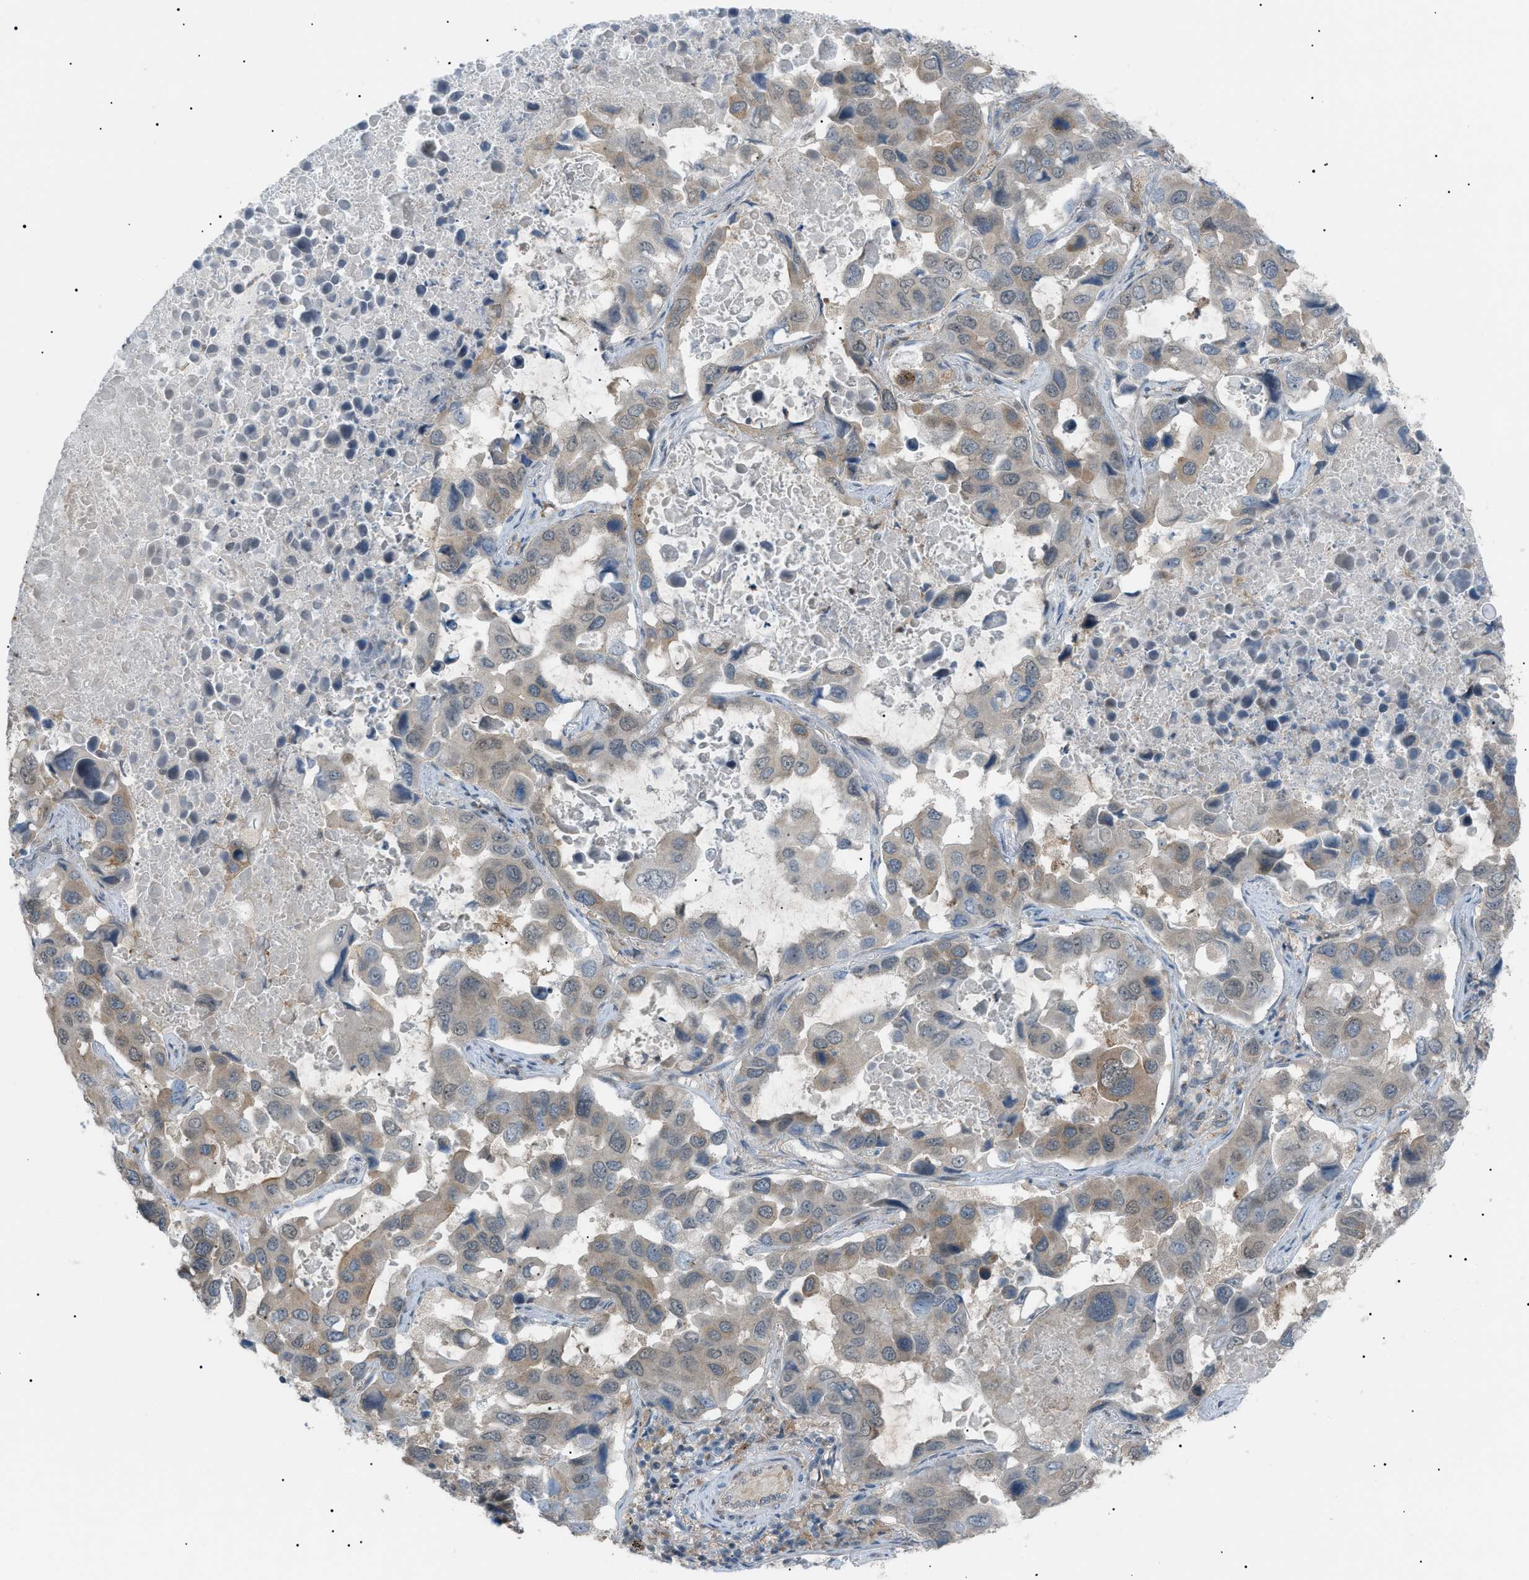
{"staining": {"intensity": "weak", "quantity": "25%-75%", "location": "cytoplasmic/membranous"}, "tissue": "lung cancer", "cell_type": "Tumor cells", "image_type": "cancer", "snomed": [{"axis": "morphology", "description": "Adenocarcinoma, NOS"}, {"axis": "topography", "description": "Lung"}], "caption": "Immunohistochemistry (IHC) staining of lung cancer, which reveals low levels of weak cytoplasmic/membranous positivity in approximately 25%-75% of tumor cells indicating weak cytoplasmic/membranous protein positivity. The staining was performed using DAB (brown) for protein detection and nuclei were counterstained in hematoxylin (blue).", "gene": "LPIN2", "patient": {"sex": "male", "age": 64}}